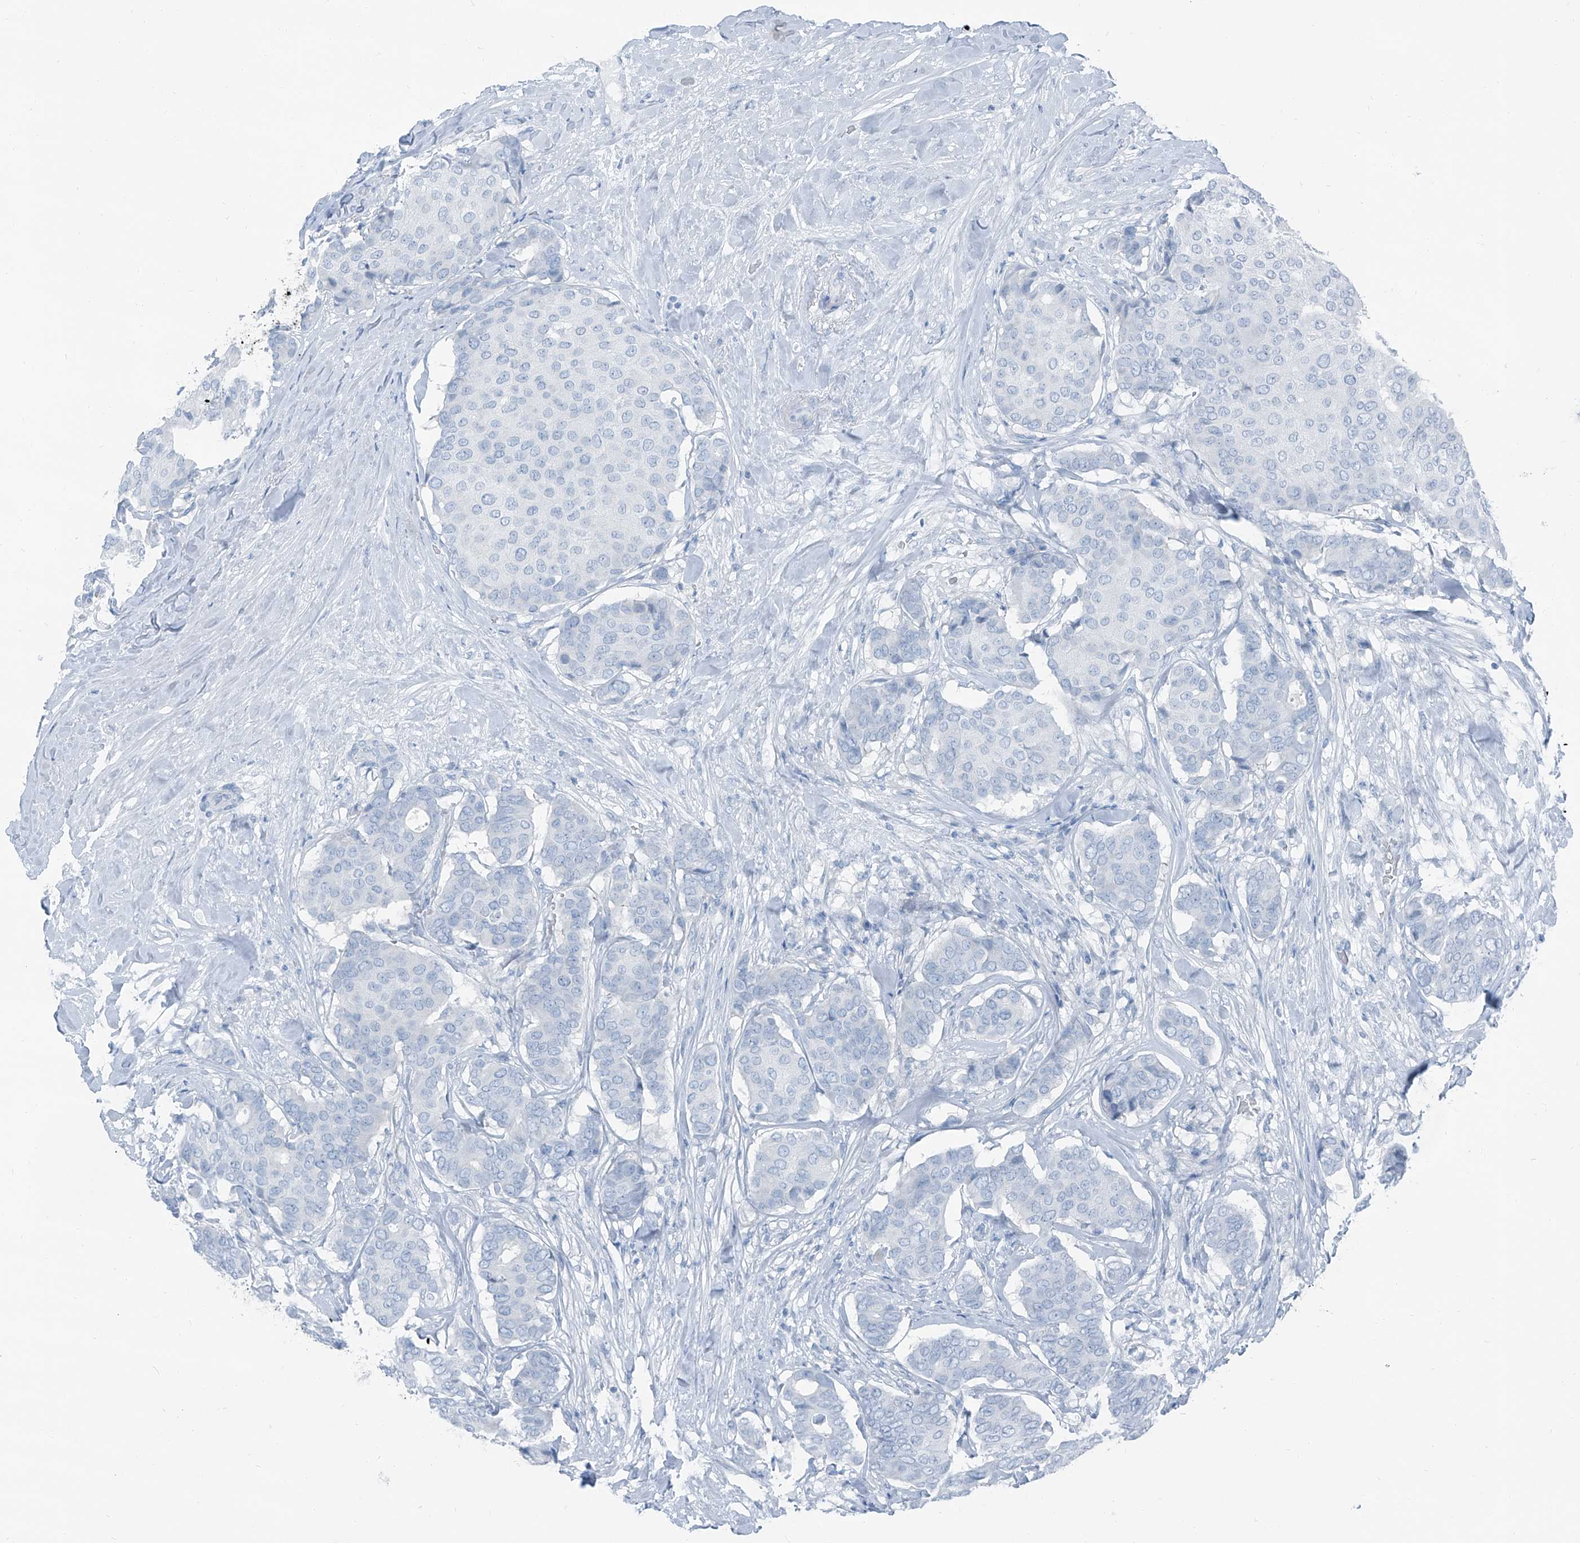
{"staining": {"intensity": "negative", "quantity": "none", "location": "none"}, "tissue": "breast cancer", "cell_type": "Tumor cells", "image_type": "cancer", "snomed": [{"axis": "morphology", "description": "Duct carcinoma"}, {"axis": "topography", "description": "Breast"}], "caption": "The image shows no significant staining in tumor cells of intraductal carcinoma (breast).", "gene": "RGN", "patient": {"sex": "female", "age": 75}}